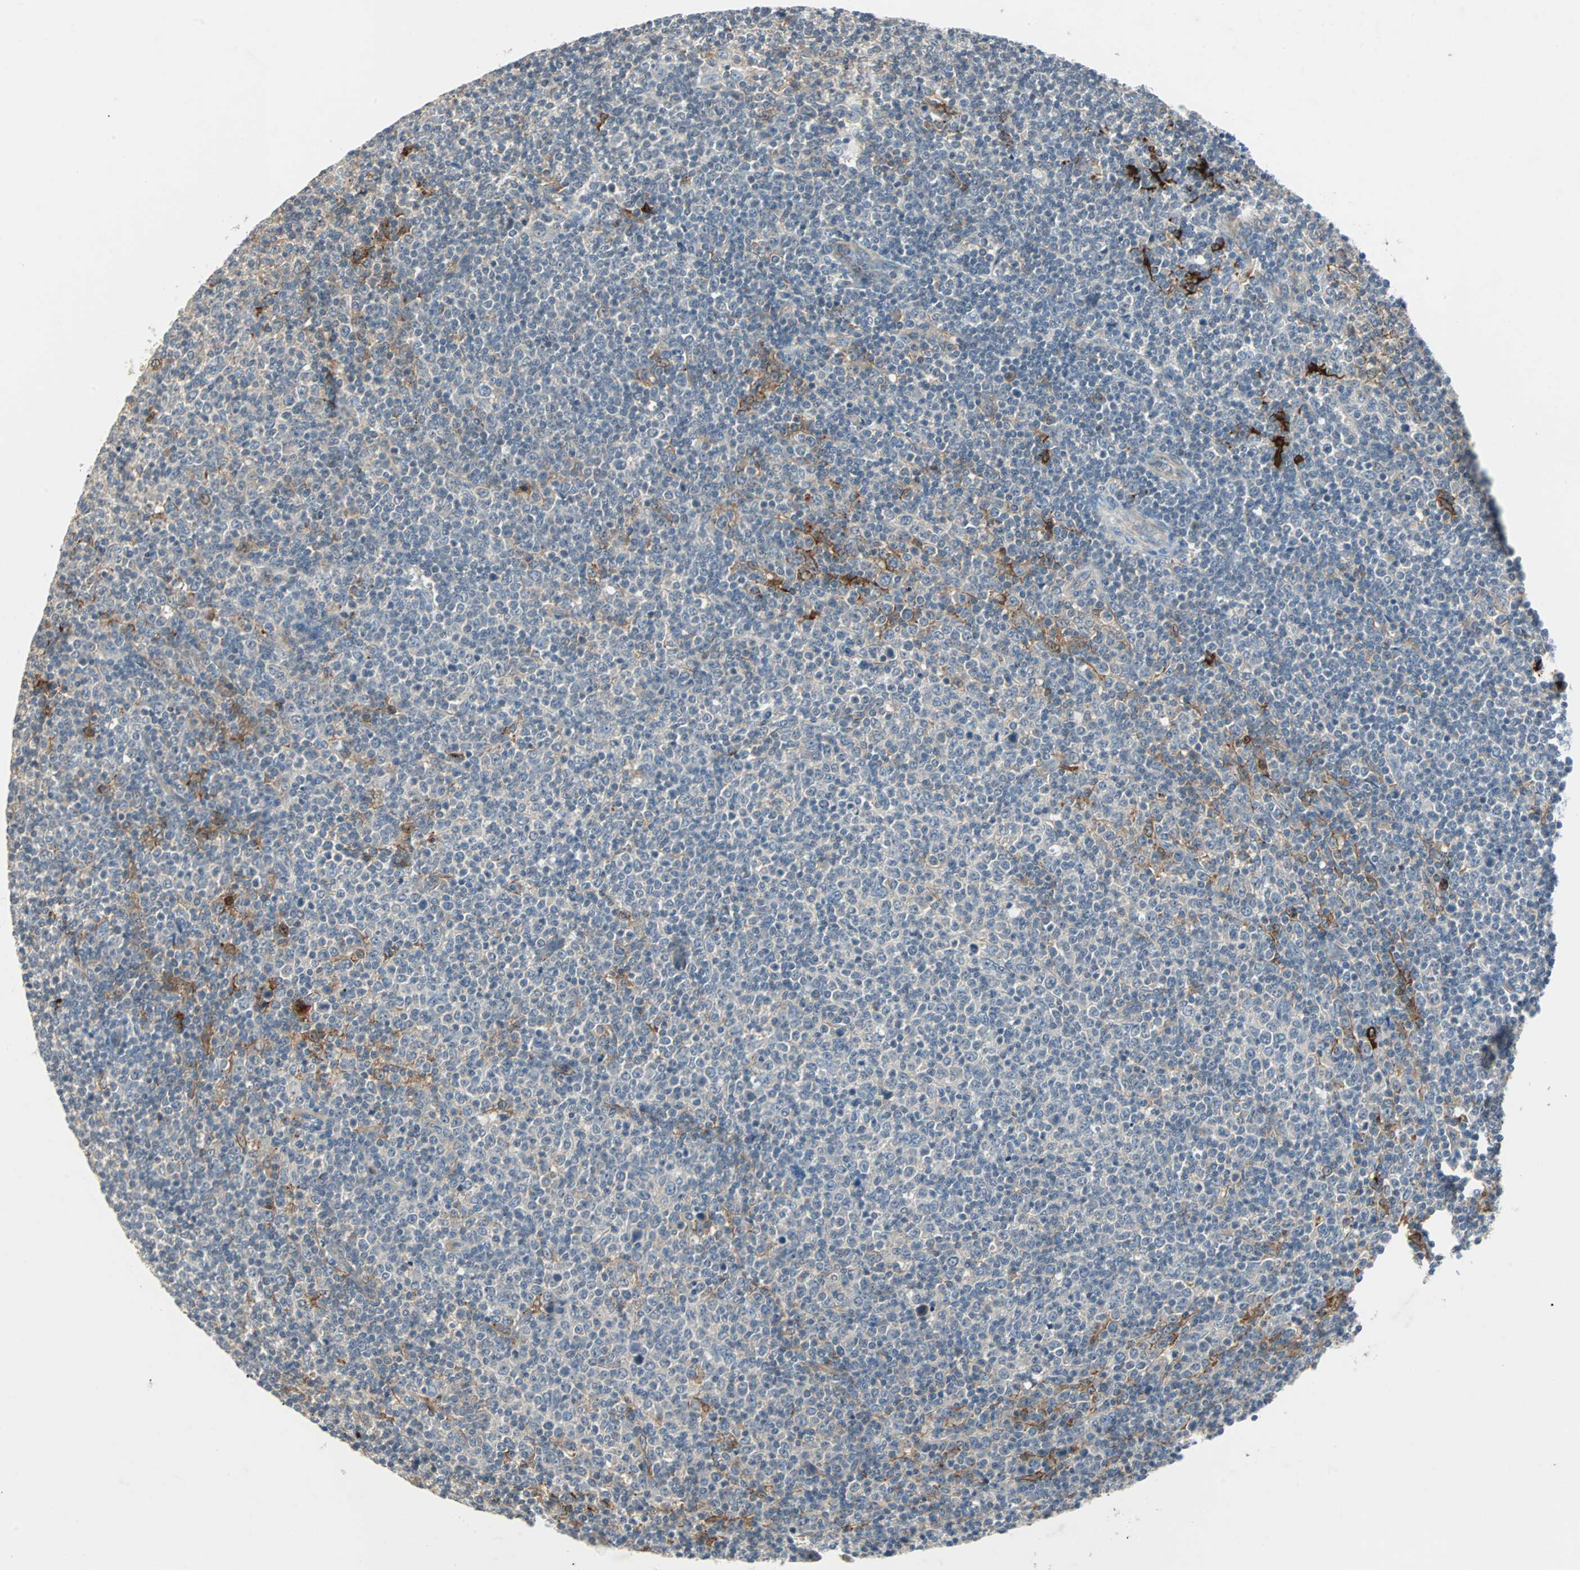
{"staining": {"intensity": "moderate", "quantity": "<25%", "location": "cytoplasmic/membranous"}, "tissue": "lymphoma", "cell_type": "Tumor cells", "image_type": "cancer", "snomed": [{"axis": "morphology", "description": "Malignant lymphoma, non-Hodgkin's type, Low grade"}, {"axis": "topography", "description": "Lymph node"}], "caption": "This micrograph exhibits lymphoma stained with immunohistochemistry (IHC) to label a protein in brown. The cytoplasmic/membranous of tumor cells show moderate positivity for the protein. Nuclei are counter-stained blue.", "gene": "CMC2", "patient": {"sex": "male", "age": 70}}